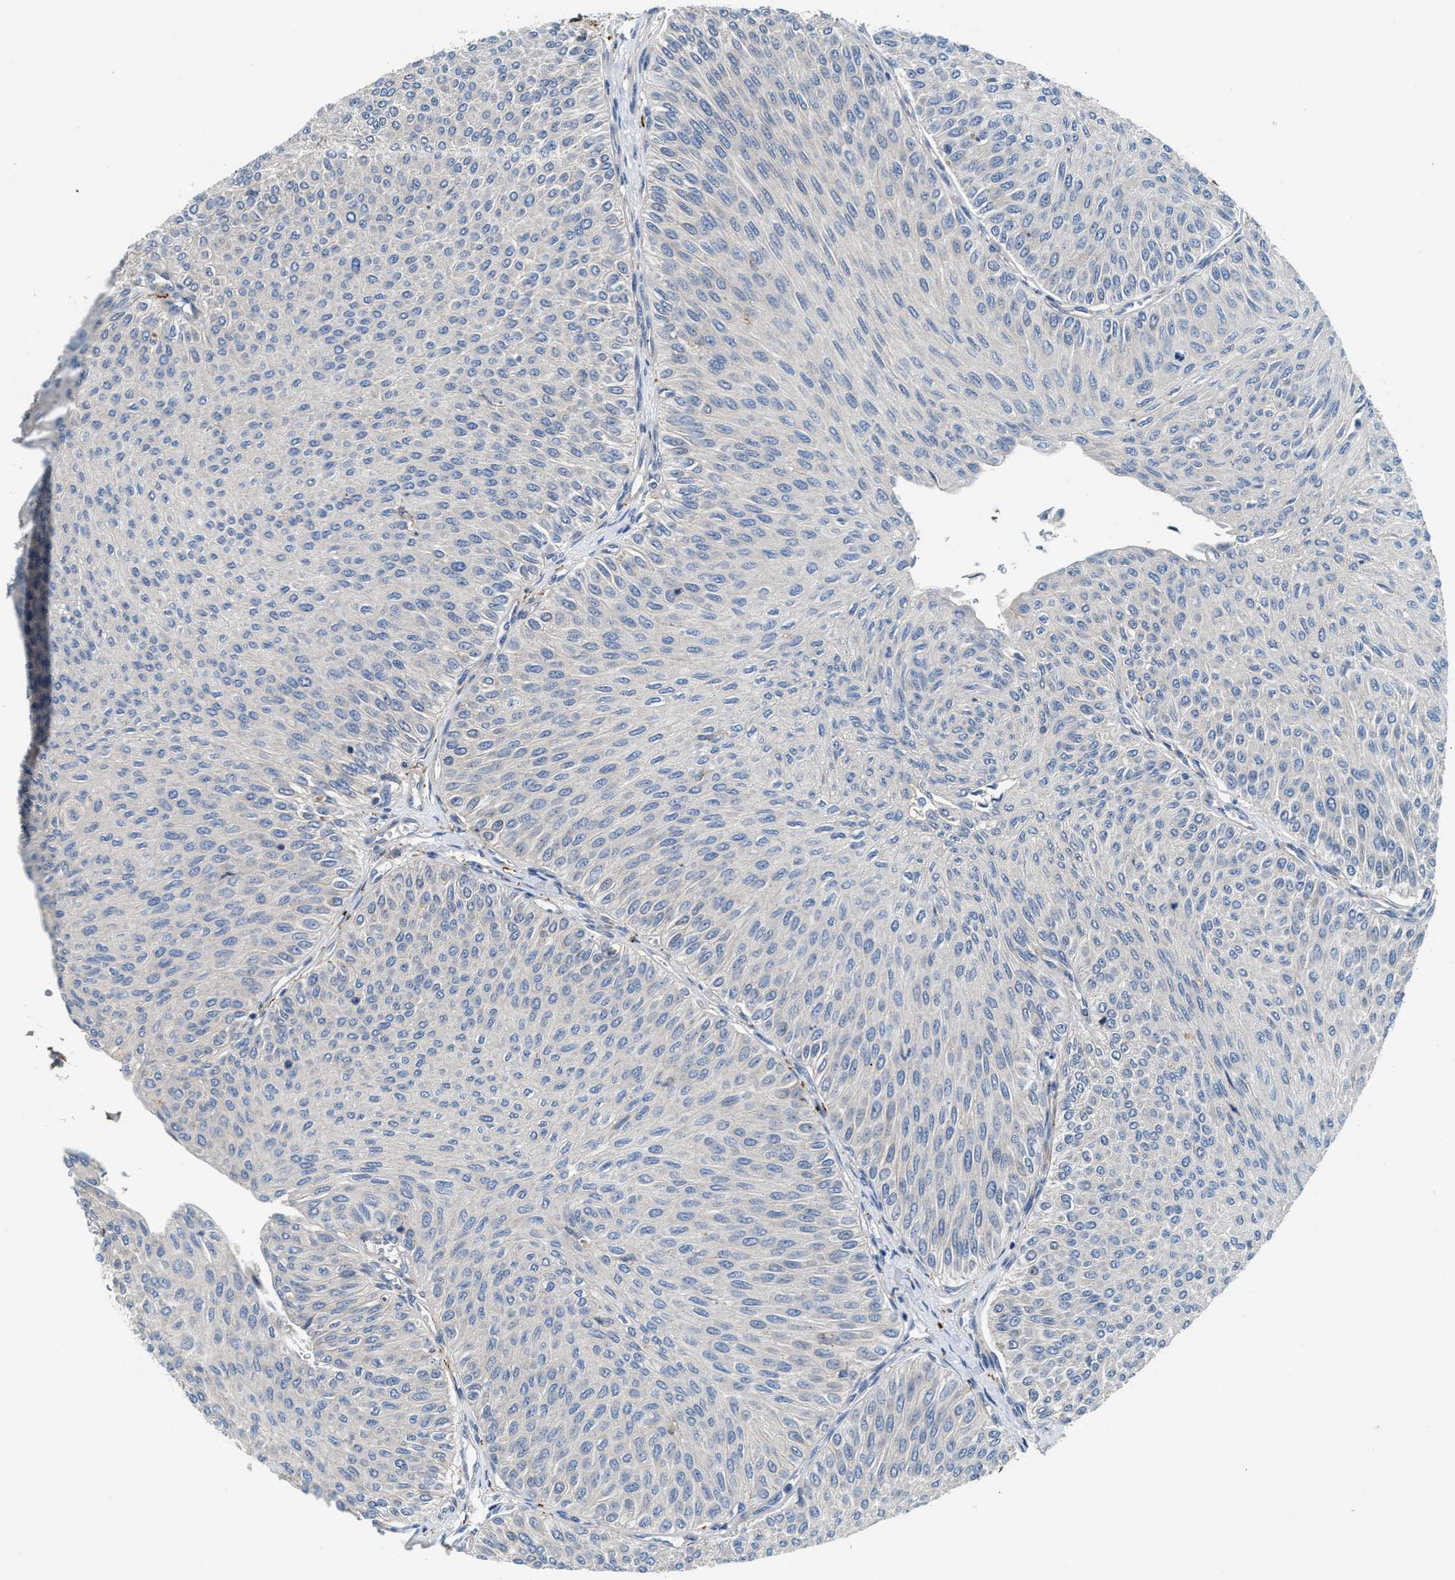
{"staining": {"intensity": "negative", "quantity": "none", "location": "none"}, "tissue": "urothelial cancer", "cell_type": "Tumor cells", "image_type": "cancer", "snomed": [{"axis": "morphology", "description": "Urothelial carcinoma, Low grade"}, {"axis": "topography", "description": "Urinary bladder"}], "caption": "This is a image of immunohistochemistry staining of urothelial cancer, which shows no expression in tumor cells.", "gene": "NSUN7", "patient": {"sex": "male", "age": 78}}